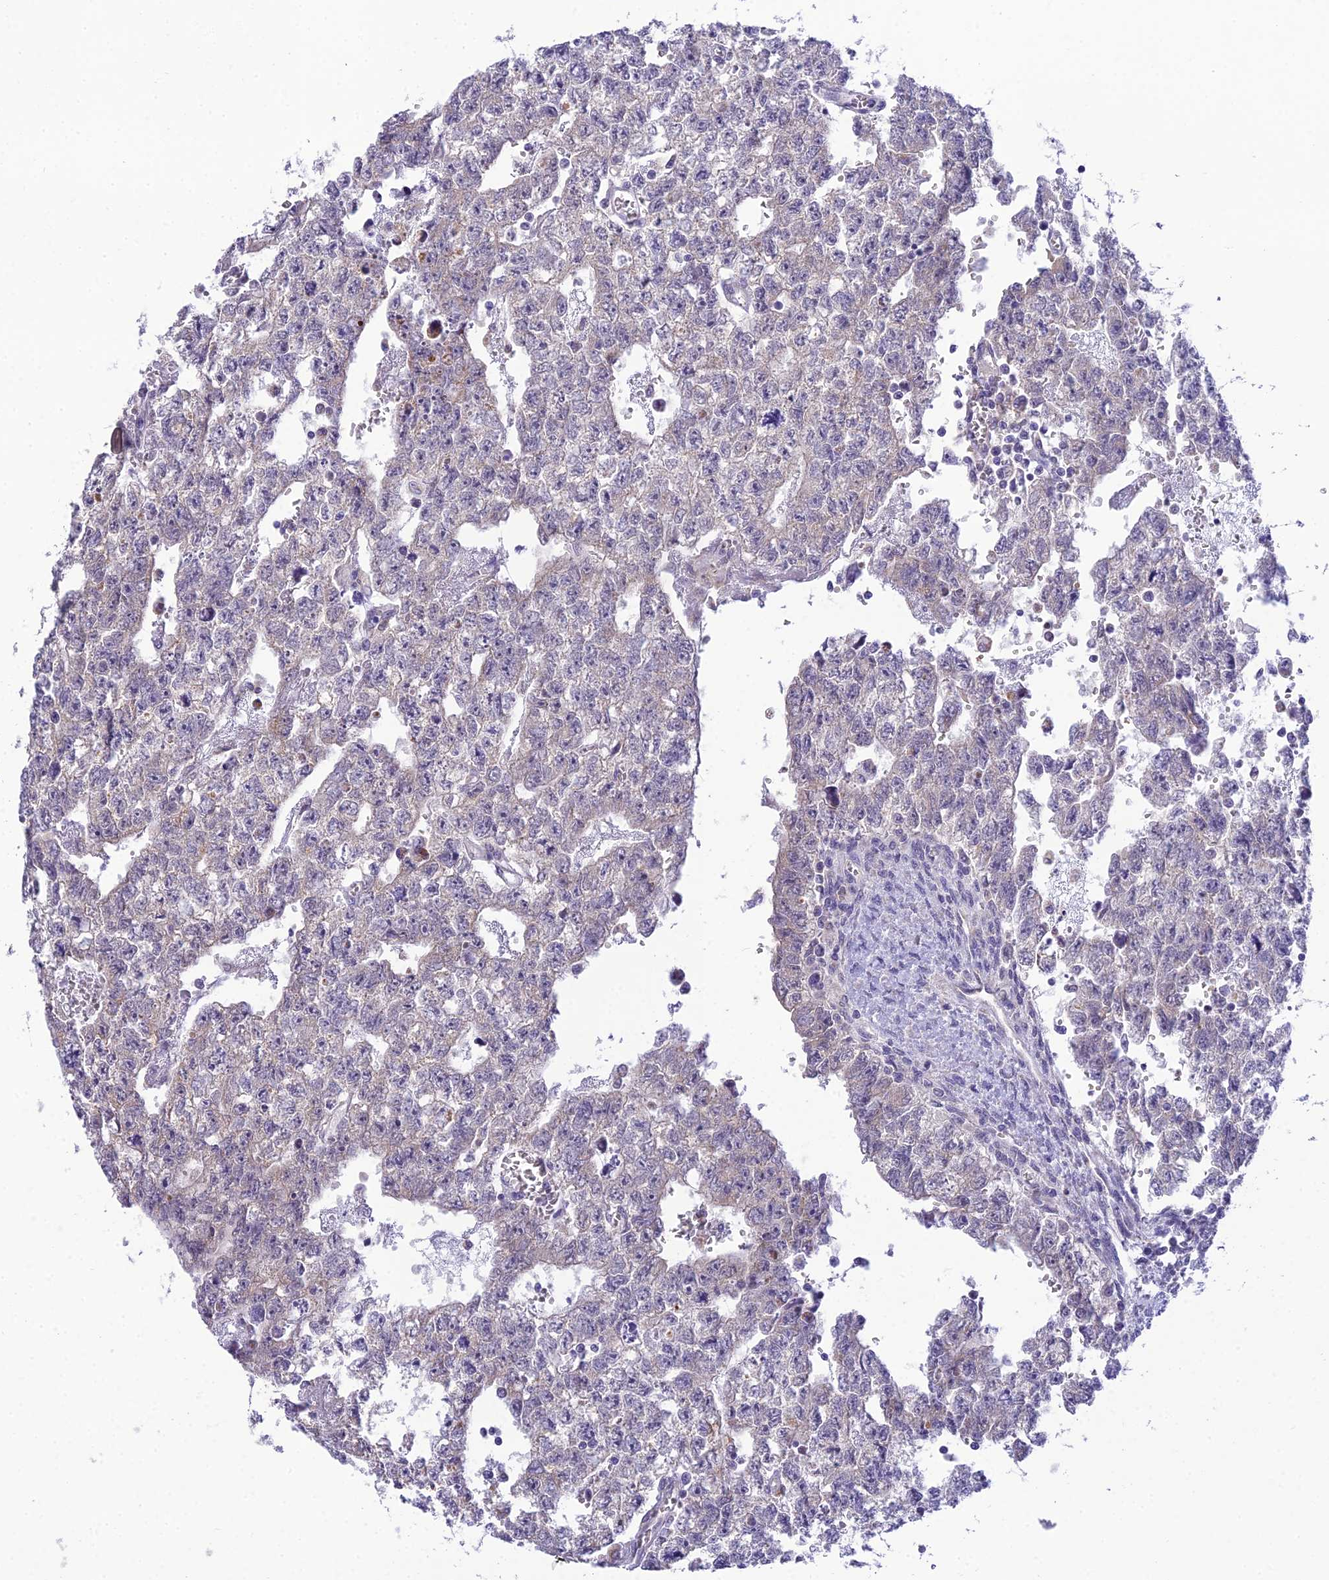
{"staining": {"intensity": "negative", "quantity": "none", "location": "none"}, "tissue": "testis cancer", "cell_type": "Tumor cells", "image_type": "cancer", "snomed": [{"axis": "morphology", "description": "Seminoma, NOS"}, {"axis": "morphology", "description": "Carcinoma, Embryonal, NOS"}, {"axis": "topography", "description": "Testis"}], "caption": "An immunohistochemistry histopathology image of testis embryonal carcinoma is shown. There is no staining in tumor cells of testis embryonal carcinoma.", "gene": "MIIP", "patient": {"sex": "male", "age": 38}}